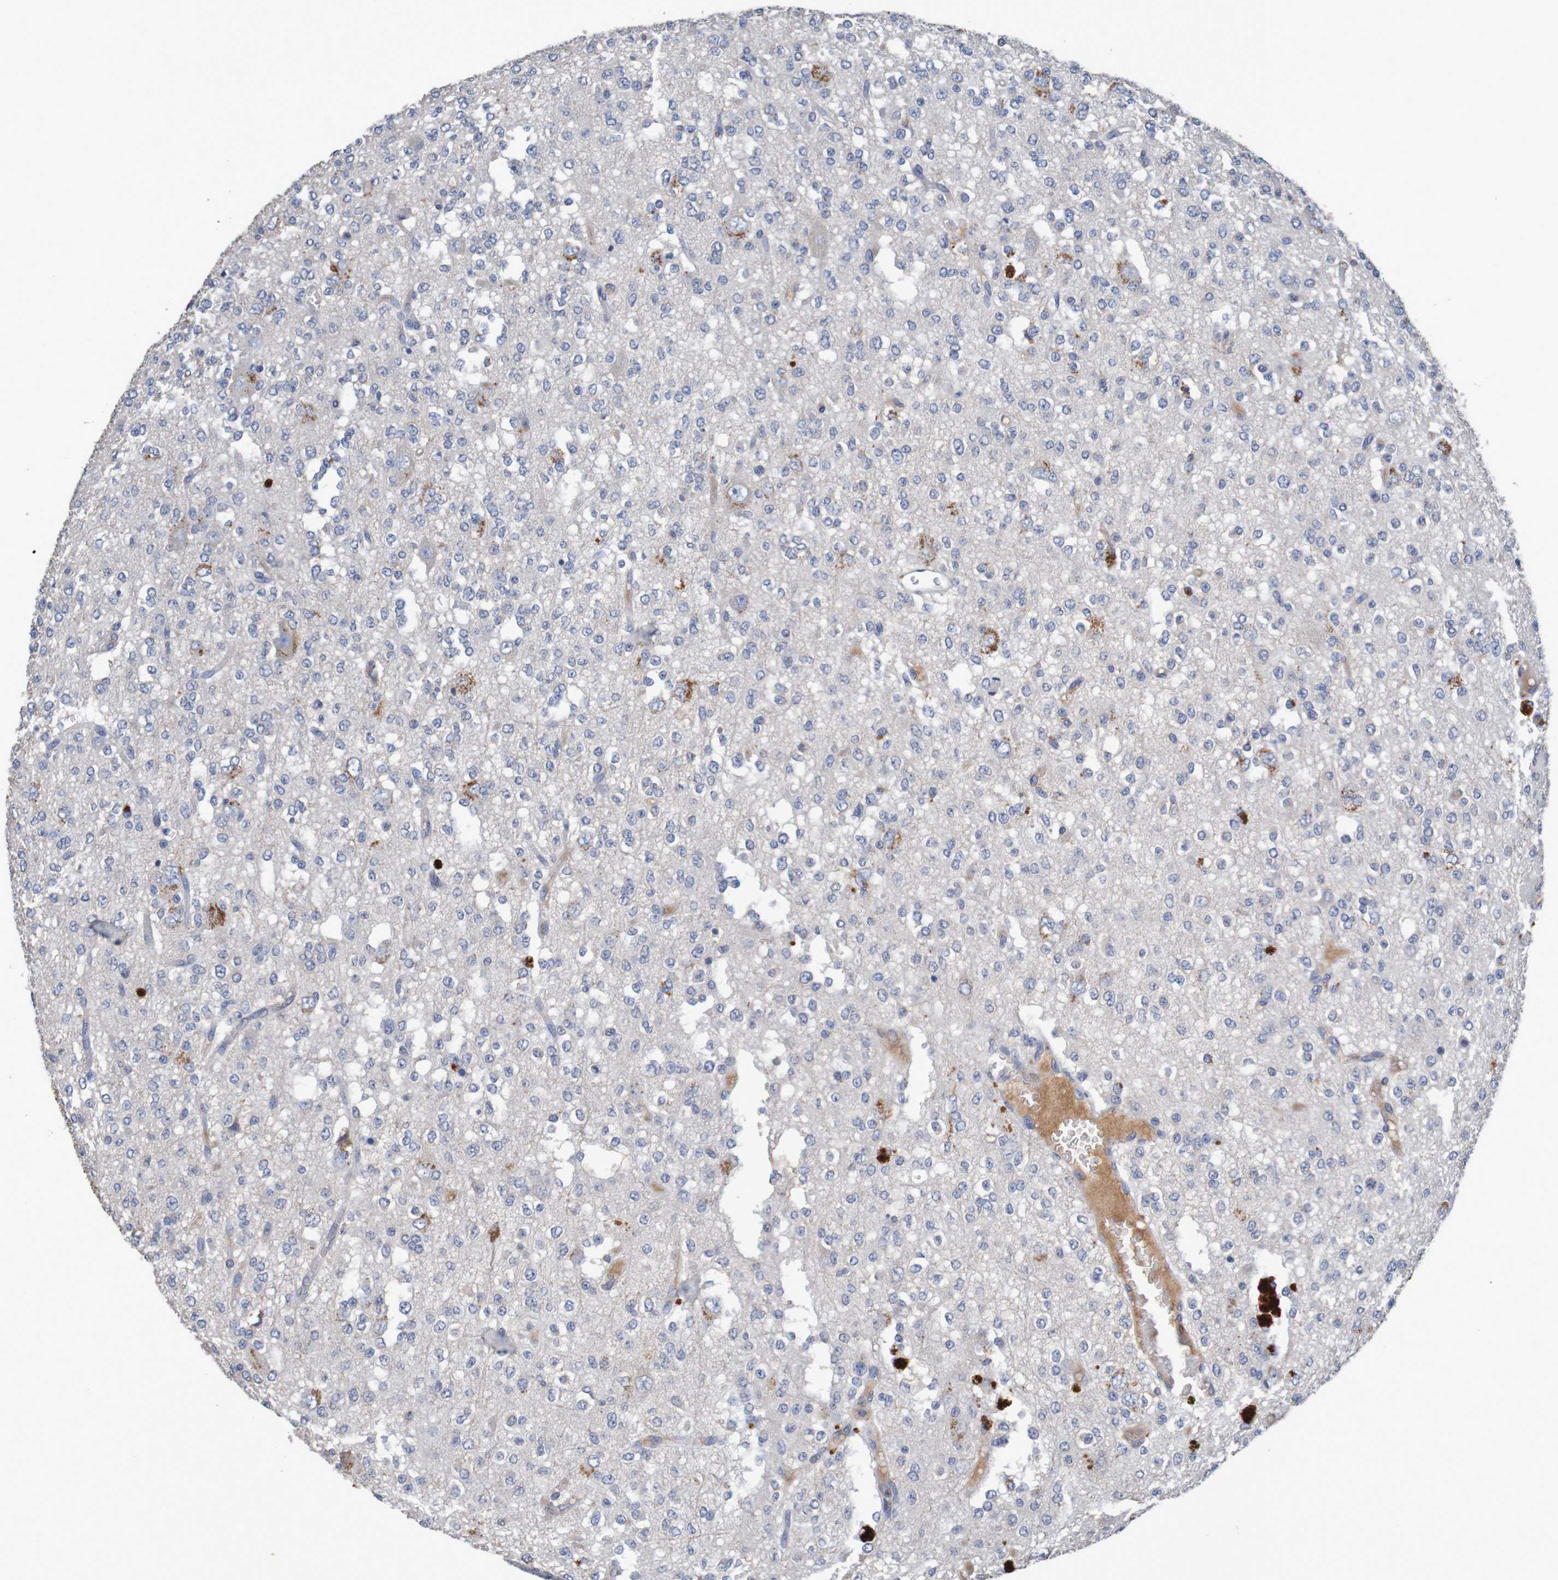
{"staining": {"intensity": "moderate", "quantity": "<25%", "location": "cytoplasmic/membranous"}, "tissue": "glioma", "cell_type": "Tumor cells", "image_type": "cancer", "snomed": [{"axis": "morphology", "description": "Glioma, malignant, Low grade"}, {"axis": "topography", "description": "Brain"}], "caption": "Immunohistochemistry of low-grade glioma (malignant) displays low levels of moderate cytoplasmic/membranous expression in about <25% of tumor cells.", "gene": "LTA", "patient": {"sex": "male", "age": 38}}